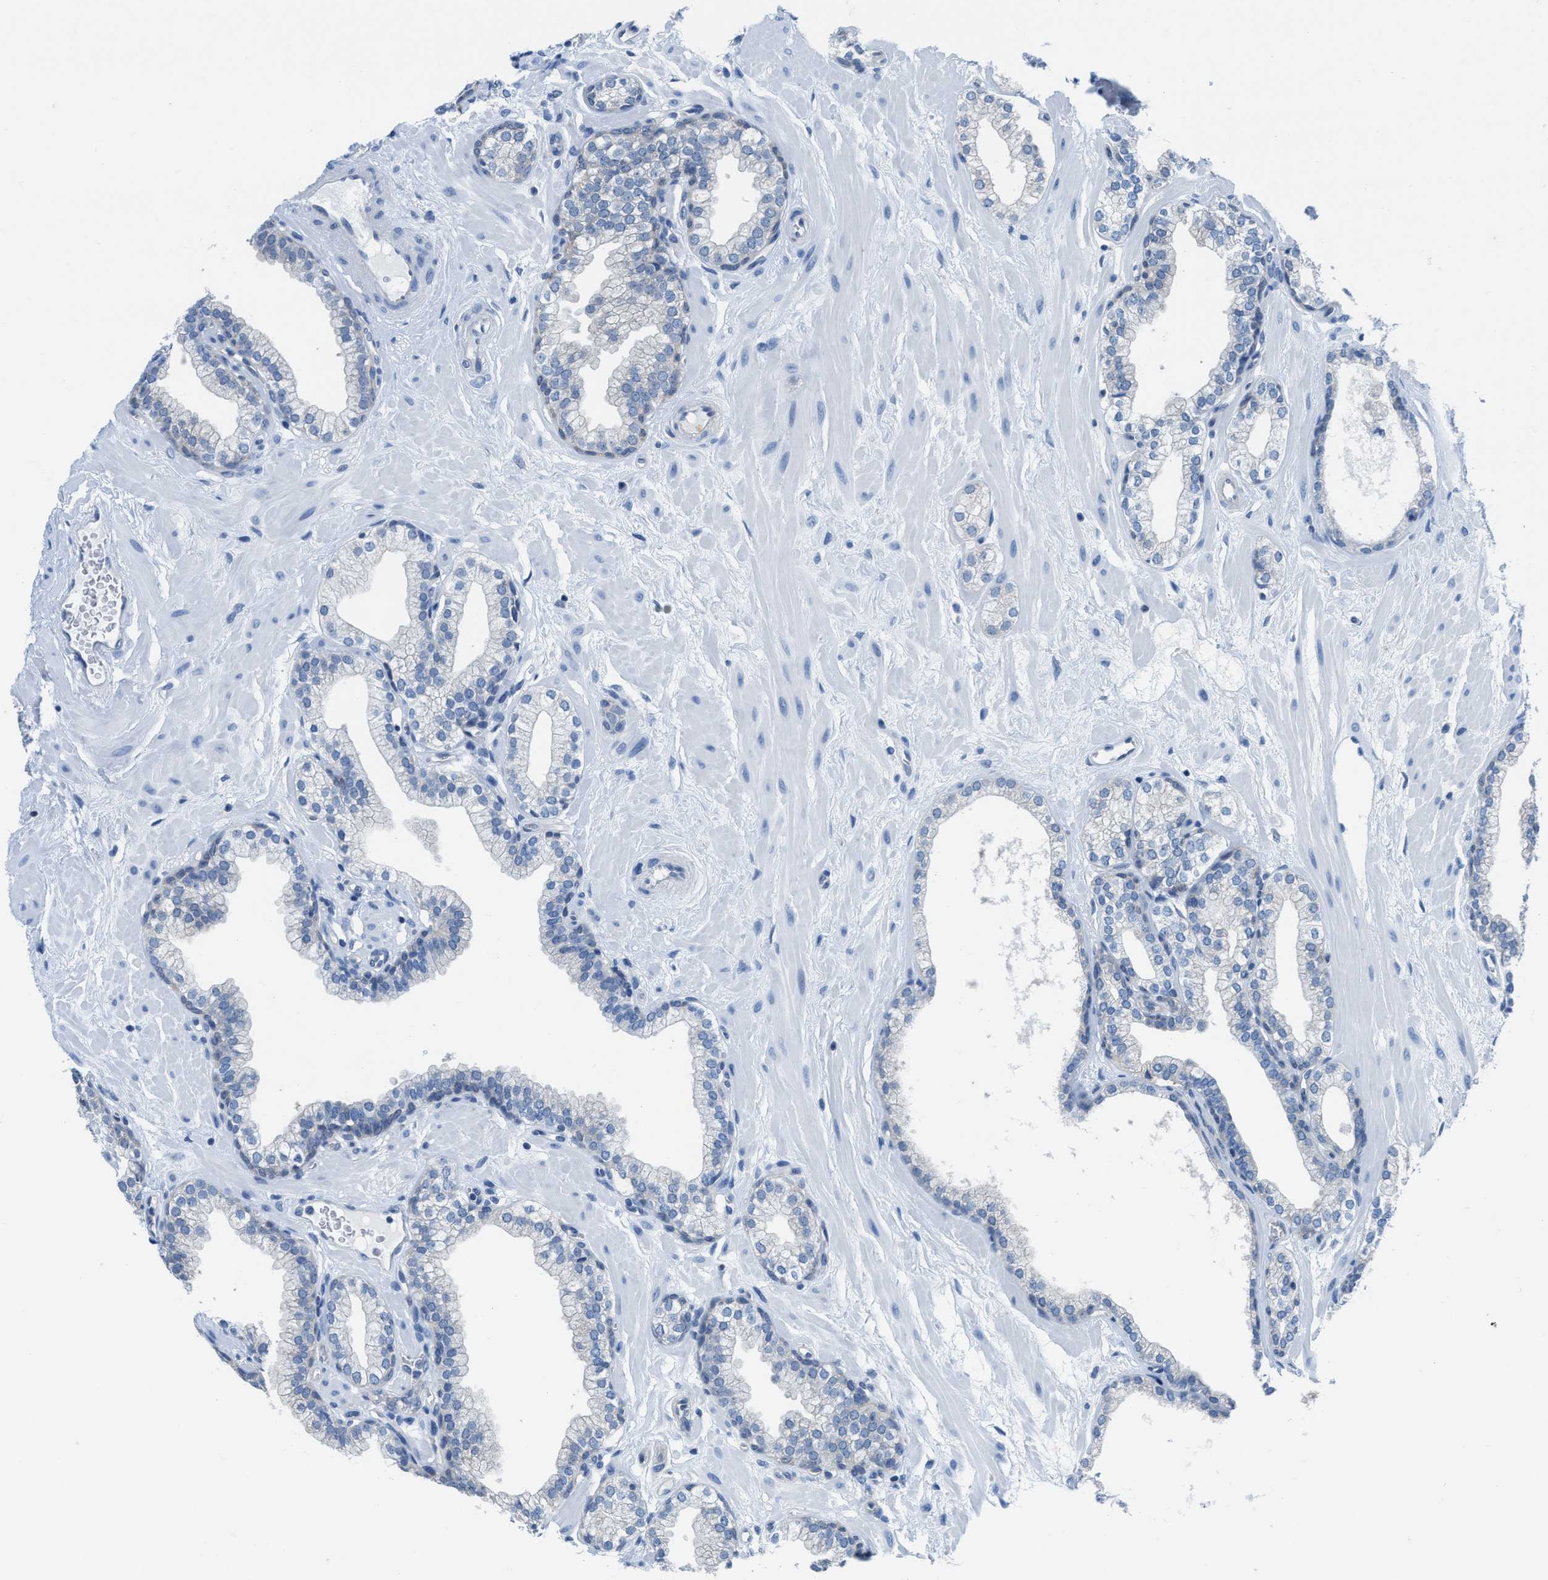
{"staining": {"intensity": "negative", "quantity": "none", "location": "none"}, "tissue": "prostate", "cell_type": "Glandular cells", "image_type": "normal", "snomed": [{"axis": "morphology", "description": "Normal tissue, NOS"}, {"axis": "morphology", "description": "Urothelial carcinoma, Low grade"}, {"axis": "topography", "description": "Urinary bladder"}, {"axis": "topography", "description": "Prostate"}], "caption": "Image shows no protein staining in glandular cells of normal prostate. The staining was performed using DAB to visualize the protein expression in brown, while the nuclei were stained in blue with hematoxylin (Magnification: 20x).", "gene": "NUDT5", "patient": {"sex": "male", "age": 60}}